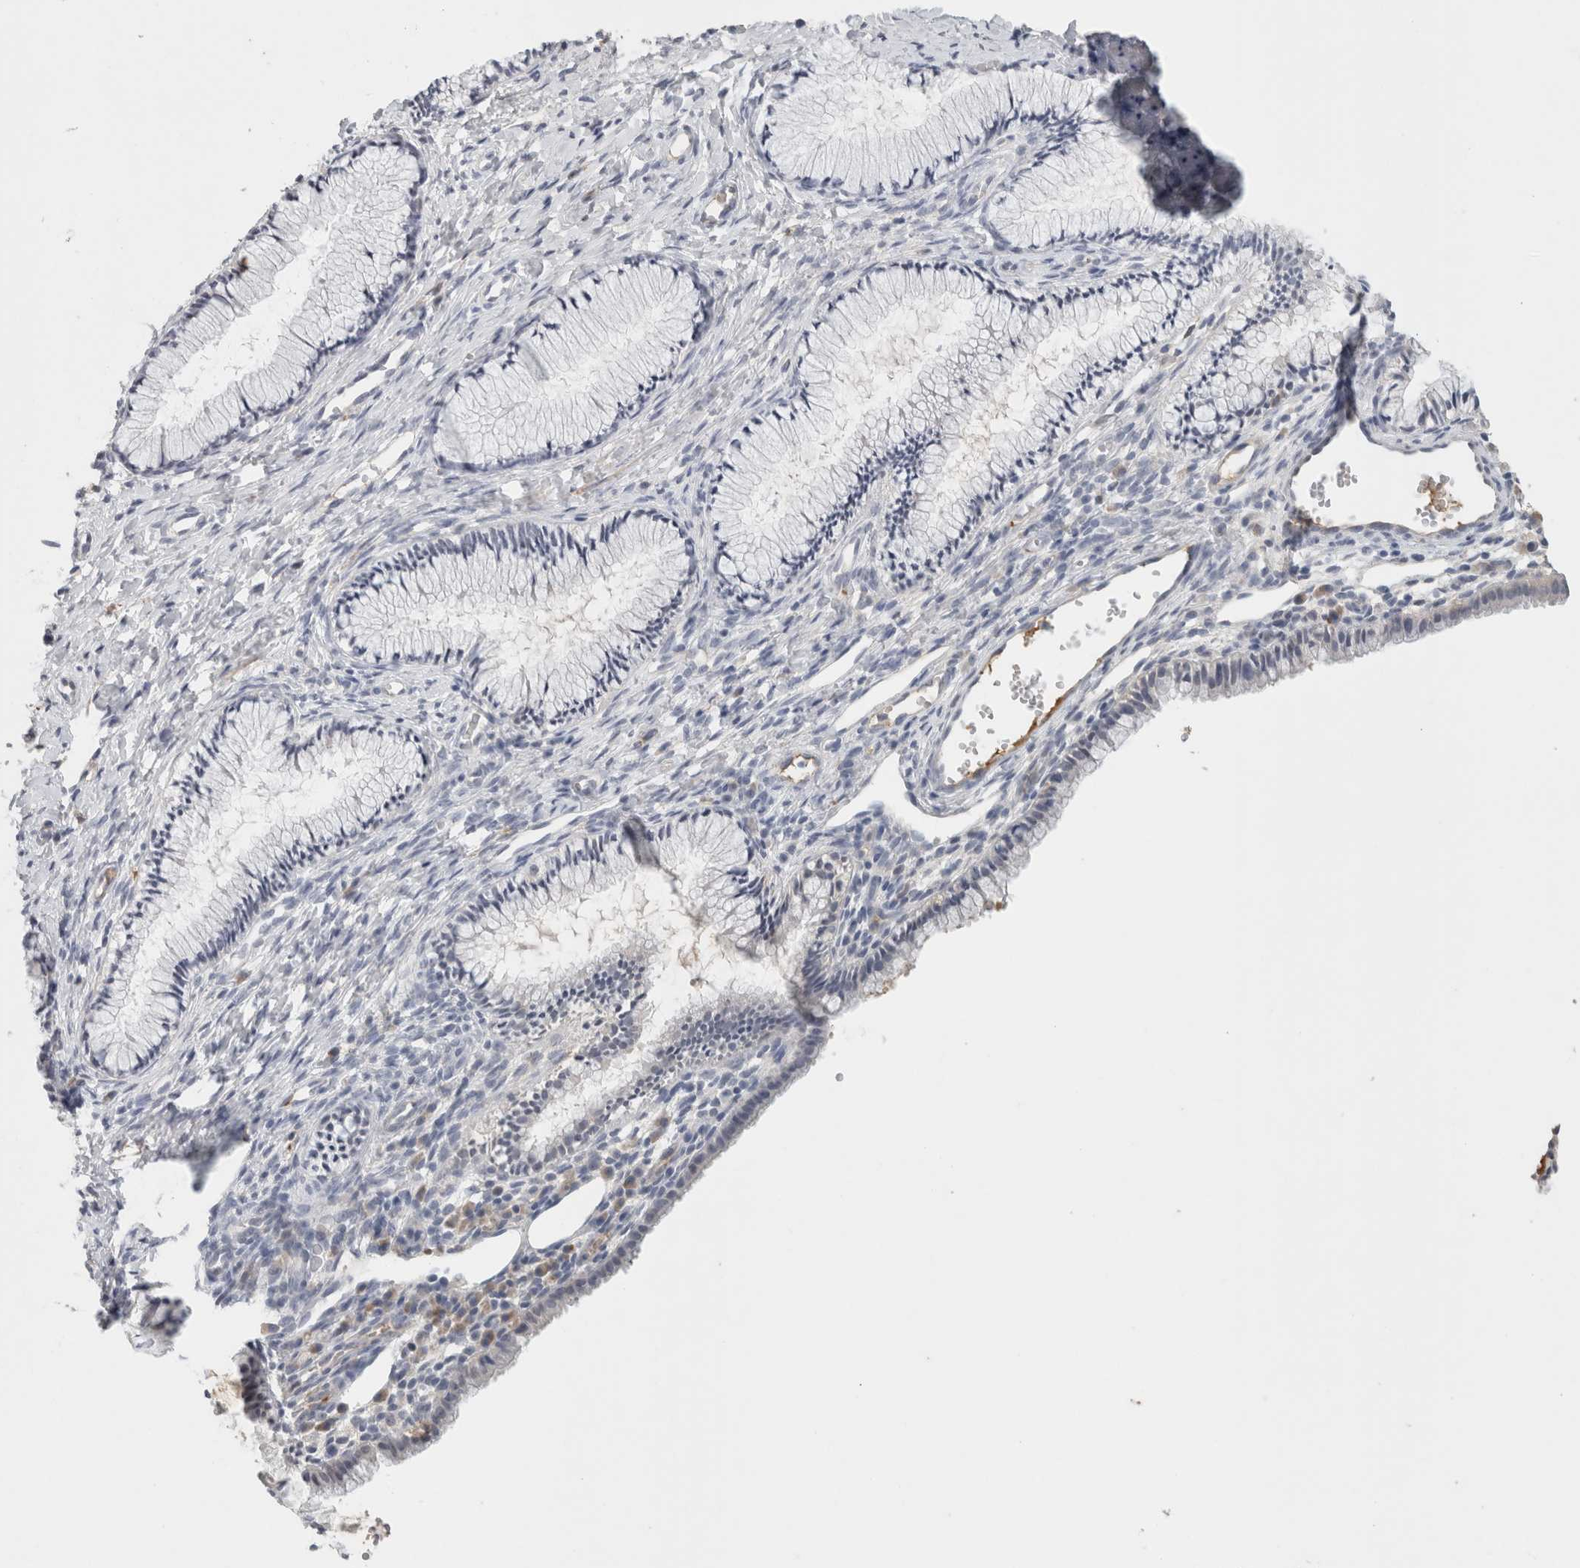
{"staining": {"intensity": "negative", "quantity": "none", "location": "none"}, "tissue": "cervix", "cell_type": "Glandular cells", "image_type": "normal", "snomed": [{"axis": "morphology", "description": "Normal tissue, NOS"}, {"axis": "topography", "description": "Cervix"}], "caption": "Human cervix stained for a protein using immunohistochemistry reveals no staining in glandular cells.", "gene": "CD36", "patient": {"sex": "female", "age": 27}}